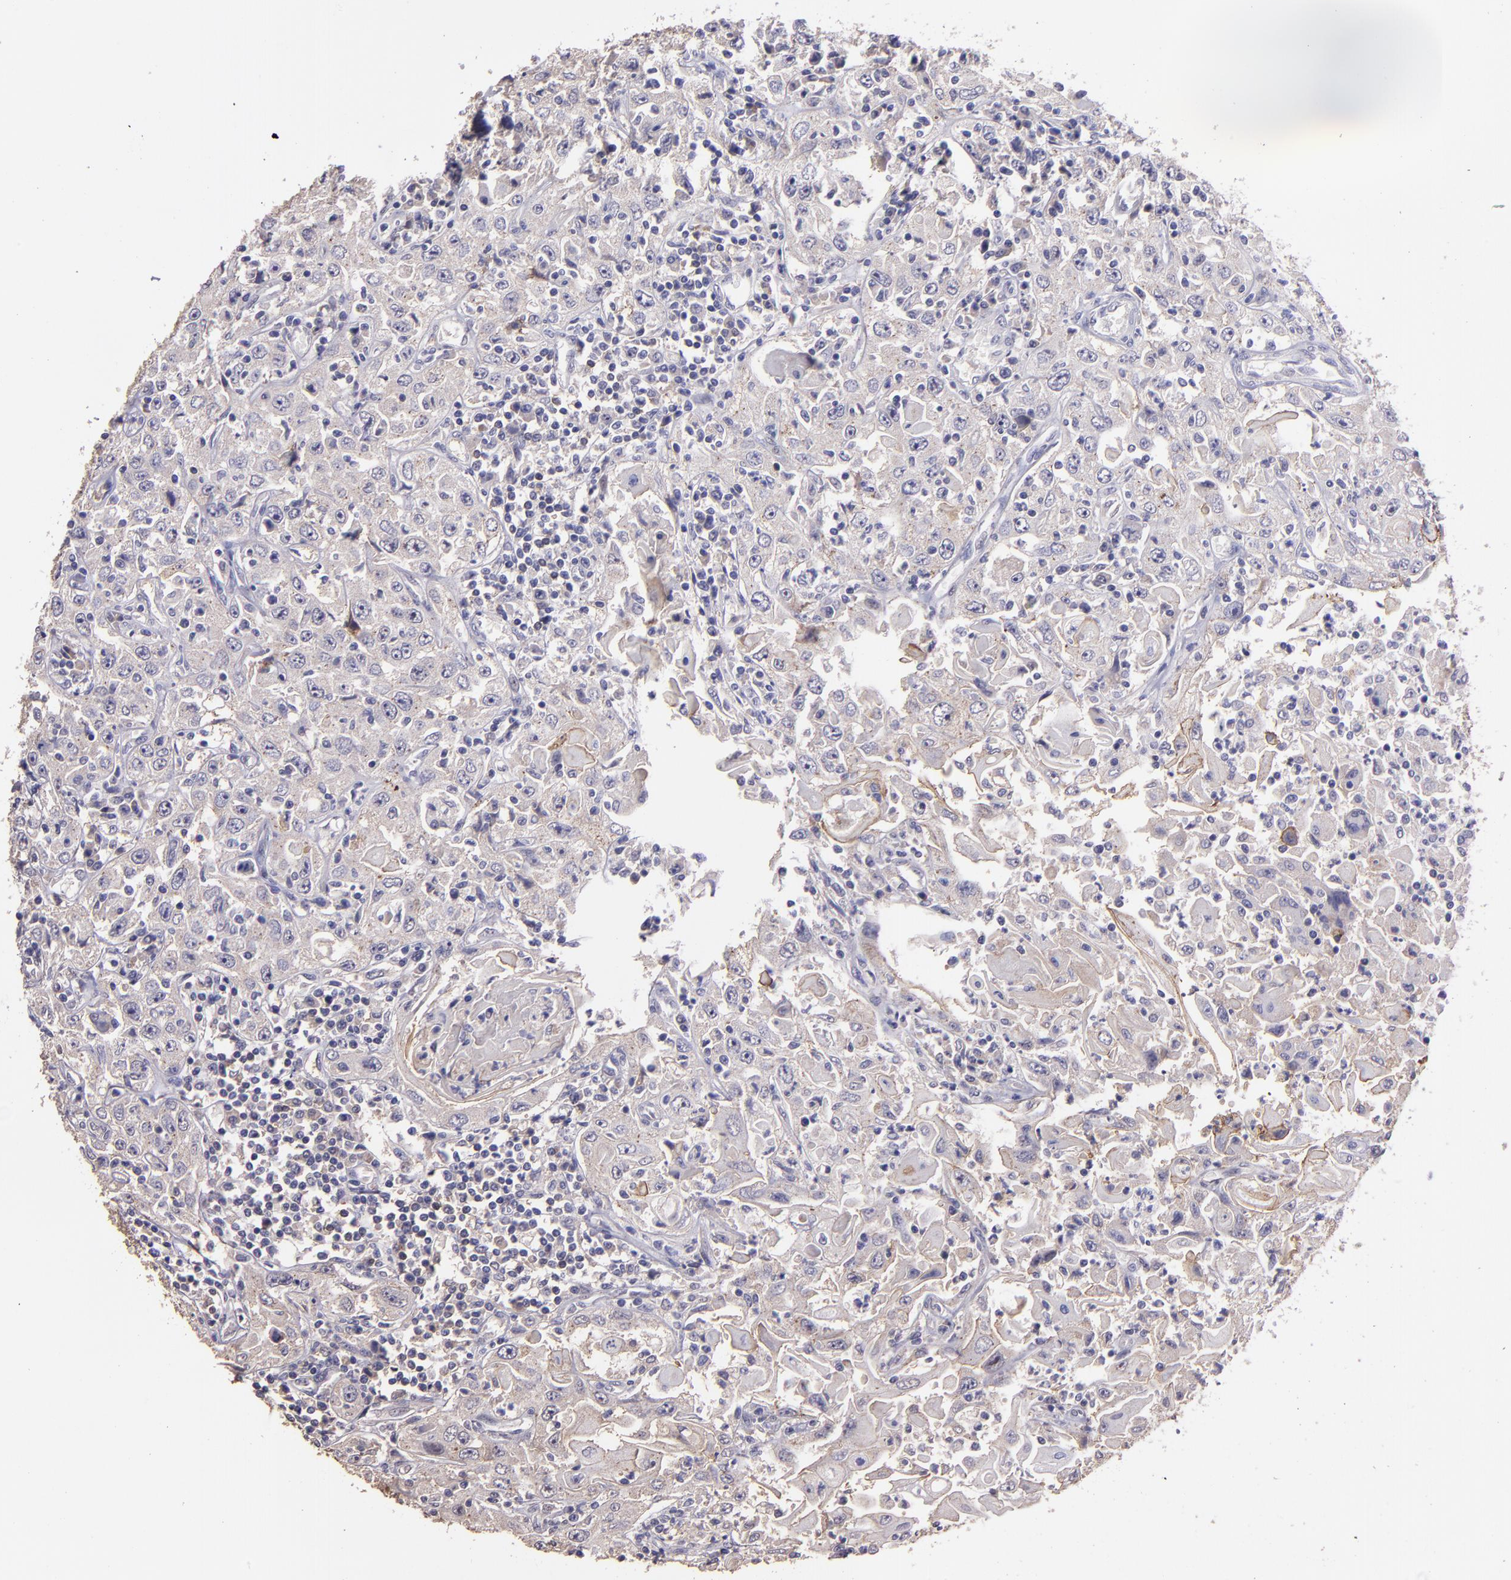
{"staining": {"intensity": "negative", "quantity": "none", "location": "none"}, "tissue": "head and neck cancer", "cell_type": "Tumor cells", "image_type": "cancer", "snomed": [{"axis": "morphology", "description": "Squamous cell carcinoma, NOS"}, {"axis": "topography", "description": "Oral tissue"}, {"axis": "topography", "description": "Head-Neck"}], "caption": "Photomicrograph shows no significant protein expression in tumor cells of head and neck cancer (squamous cell carcinoma).", "gene": "PAPPA", "patient": {"sex": "female", "age": 76}}